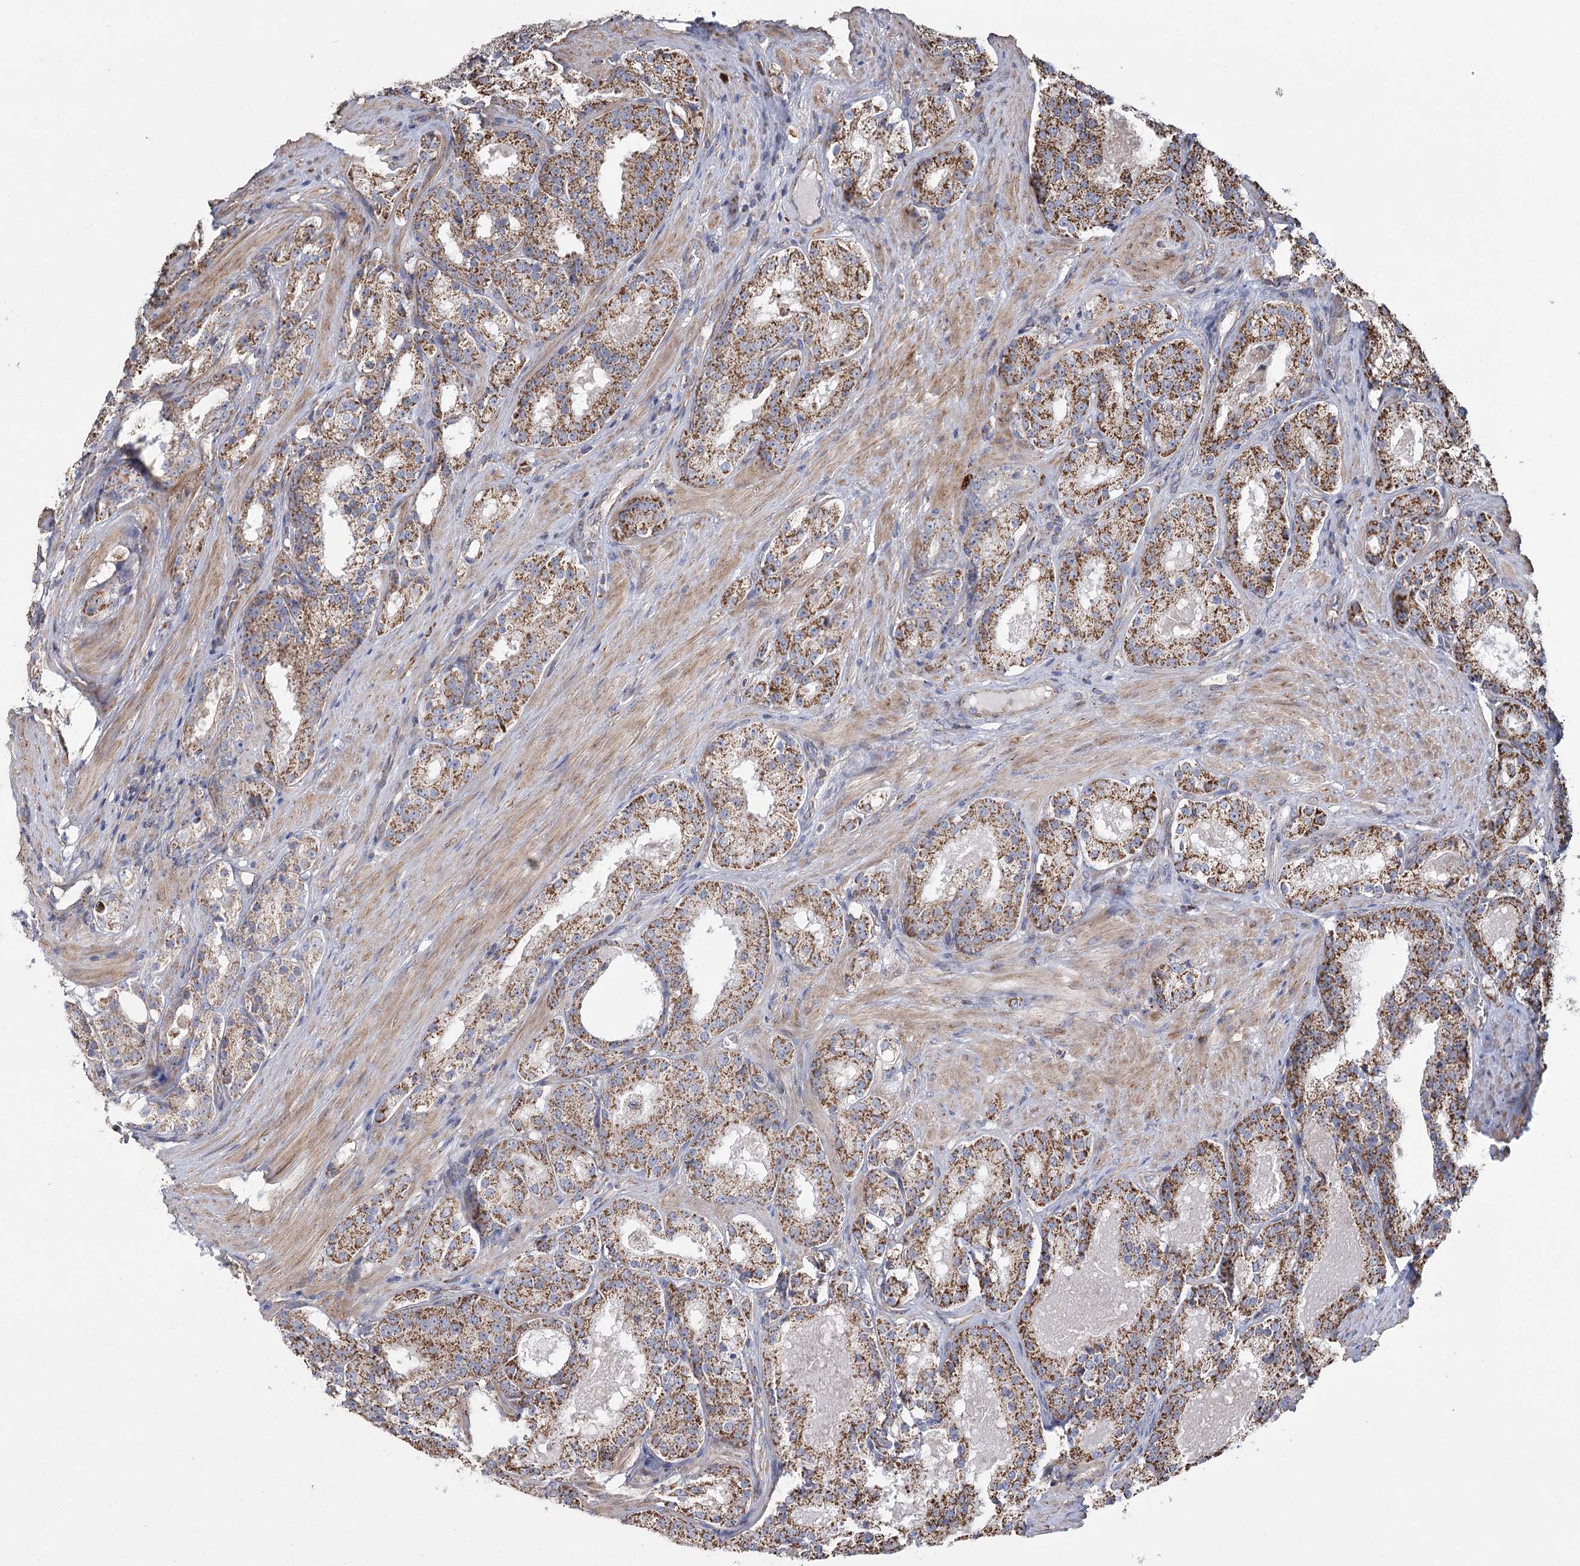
{"staining": {"intensity": "strong", "quantity": ">75%", "location": "cytoplasmic/membranous"}, "tissue": "prostate cancer", "cell_type": "Tumor cells", "image_type": "cancer", "snomed": [{"axis": "morphology", "description": "Adenocarcinoma, High grade"}, {"axis": "topography", "description": "Prostate"}], "caption": "Prostate adenocarcinoma (high-grade) tissue reveals strong cytoplasmic/membranous expression in about >75% of tumor cells, visualized by immunohistochemistry.", "gene": "RANBP3L", "patient": {"sex": "male", "age": 60}}